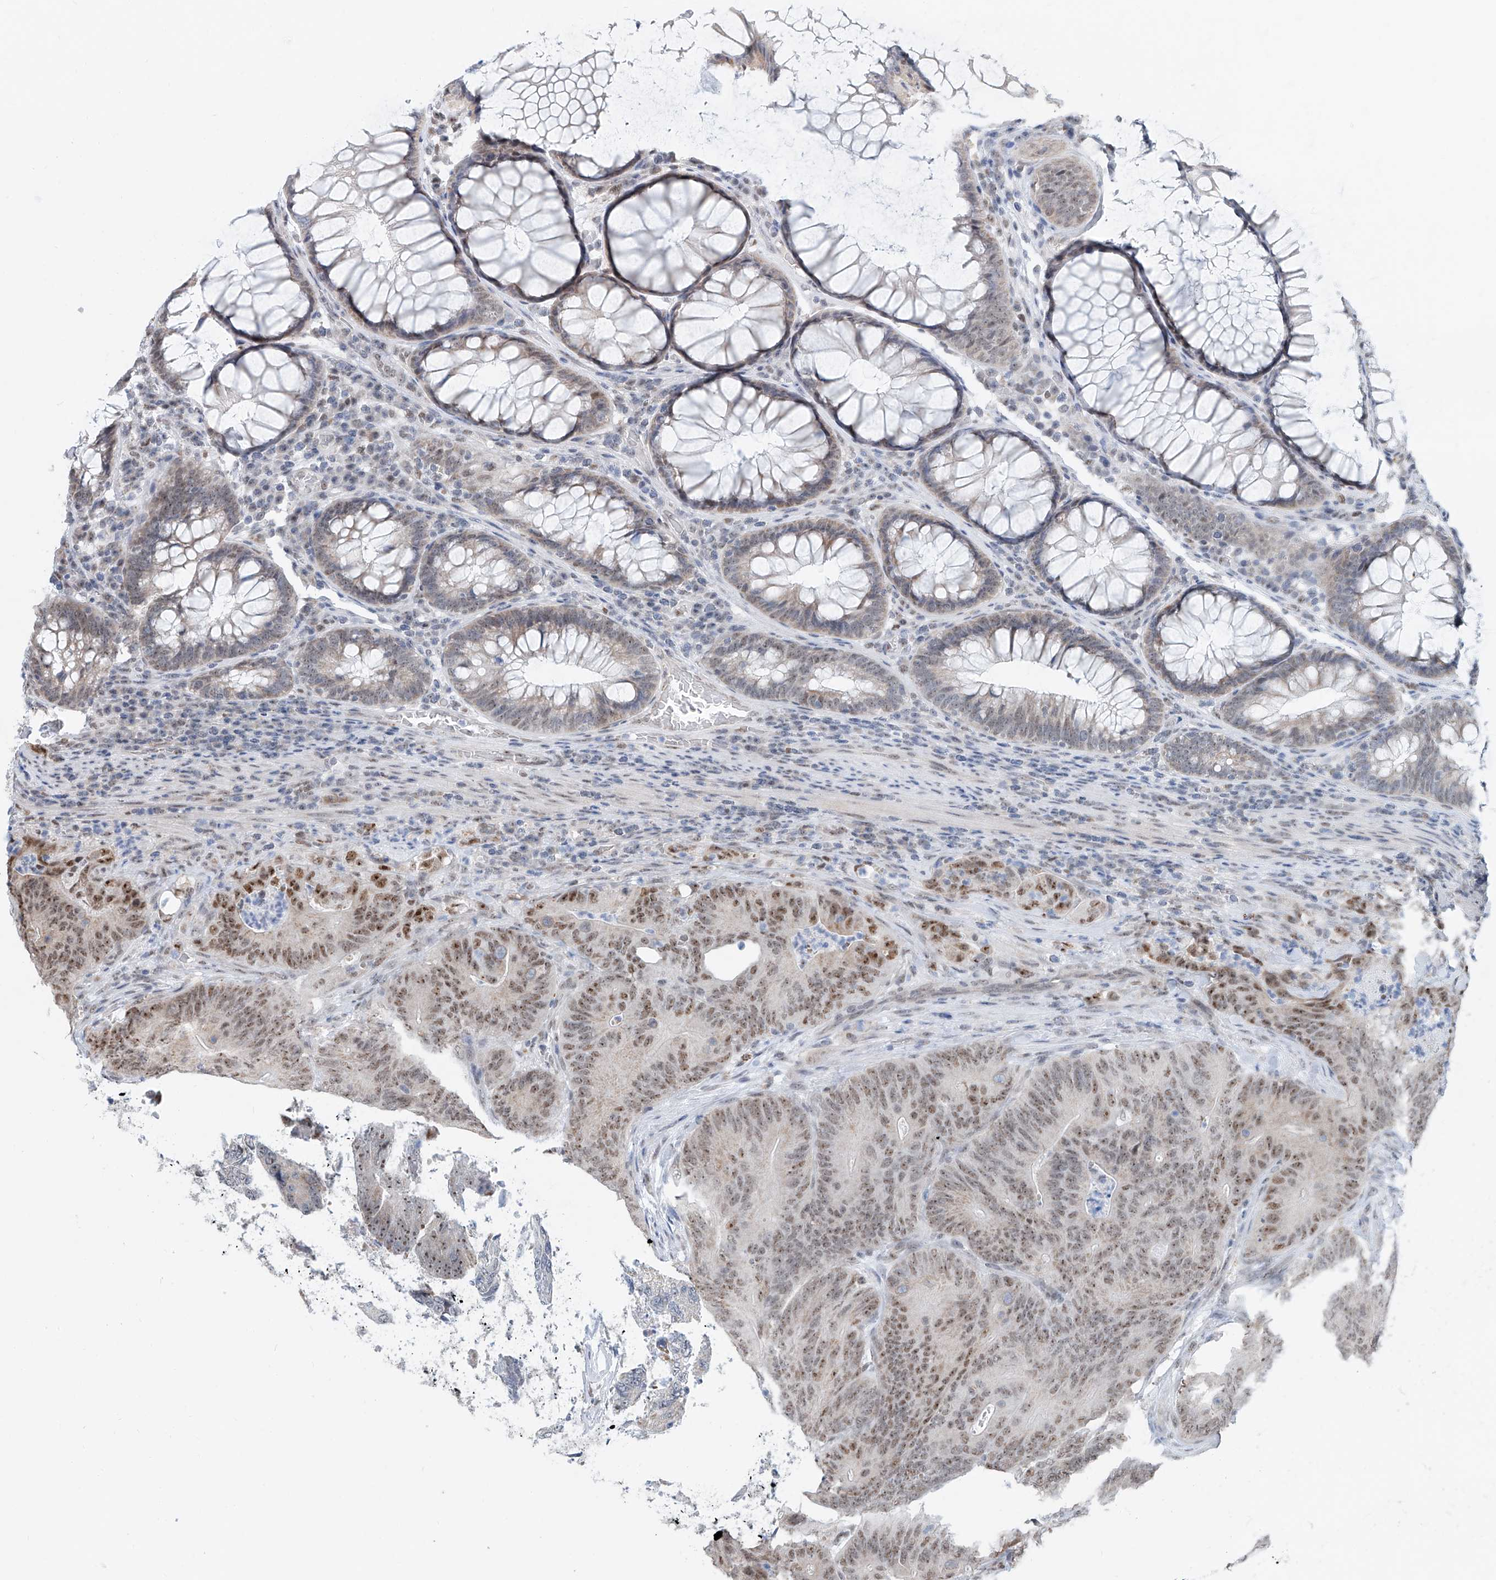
{"staining": {"intensity": "moderate", "quantity": ">75%", "location": "nuclear"}, "tissue": "colorectal cancer", "cell_type": "Tumor cells", "image_type": "cancer", "snomed": [{"axis": "morphology", "description": "Normal tissue, NOS"}, {"axis": "topography", "description": "Colon"}], "caption": "The image exhibits staining of colorectal cancer, revealing moderate nuclear protein positivity (brown color) within tumor cells.", "gene": "SDE2", "patient": {"sex": "female", "age": 82}}